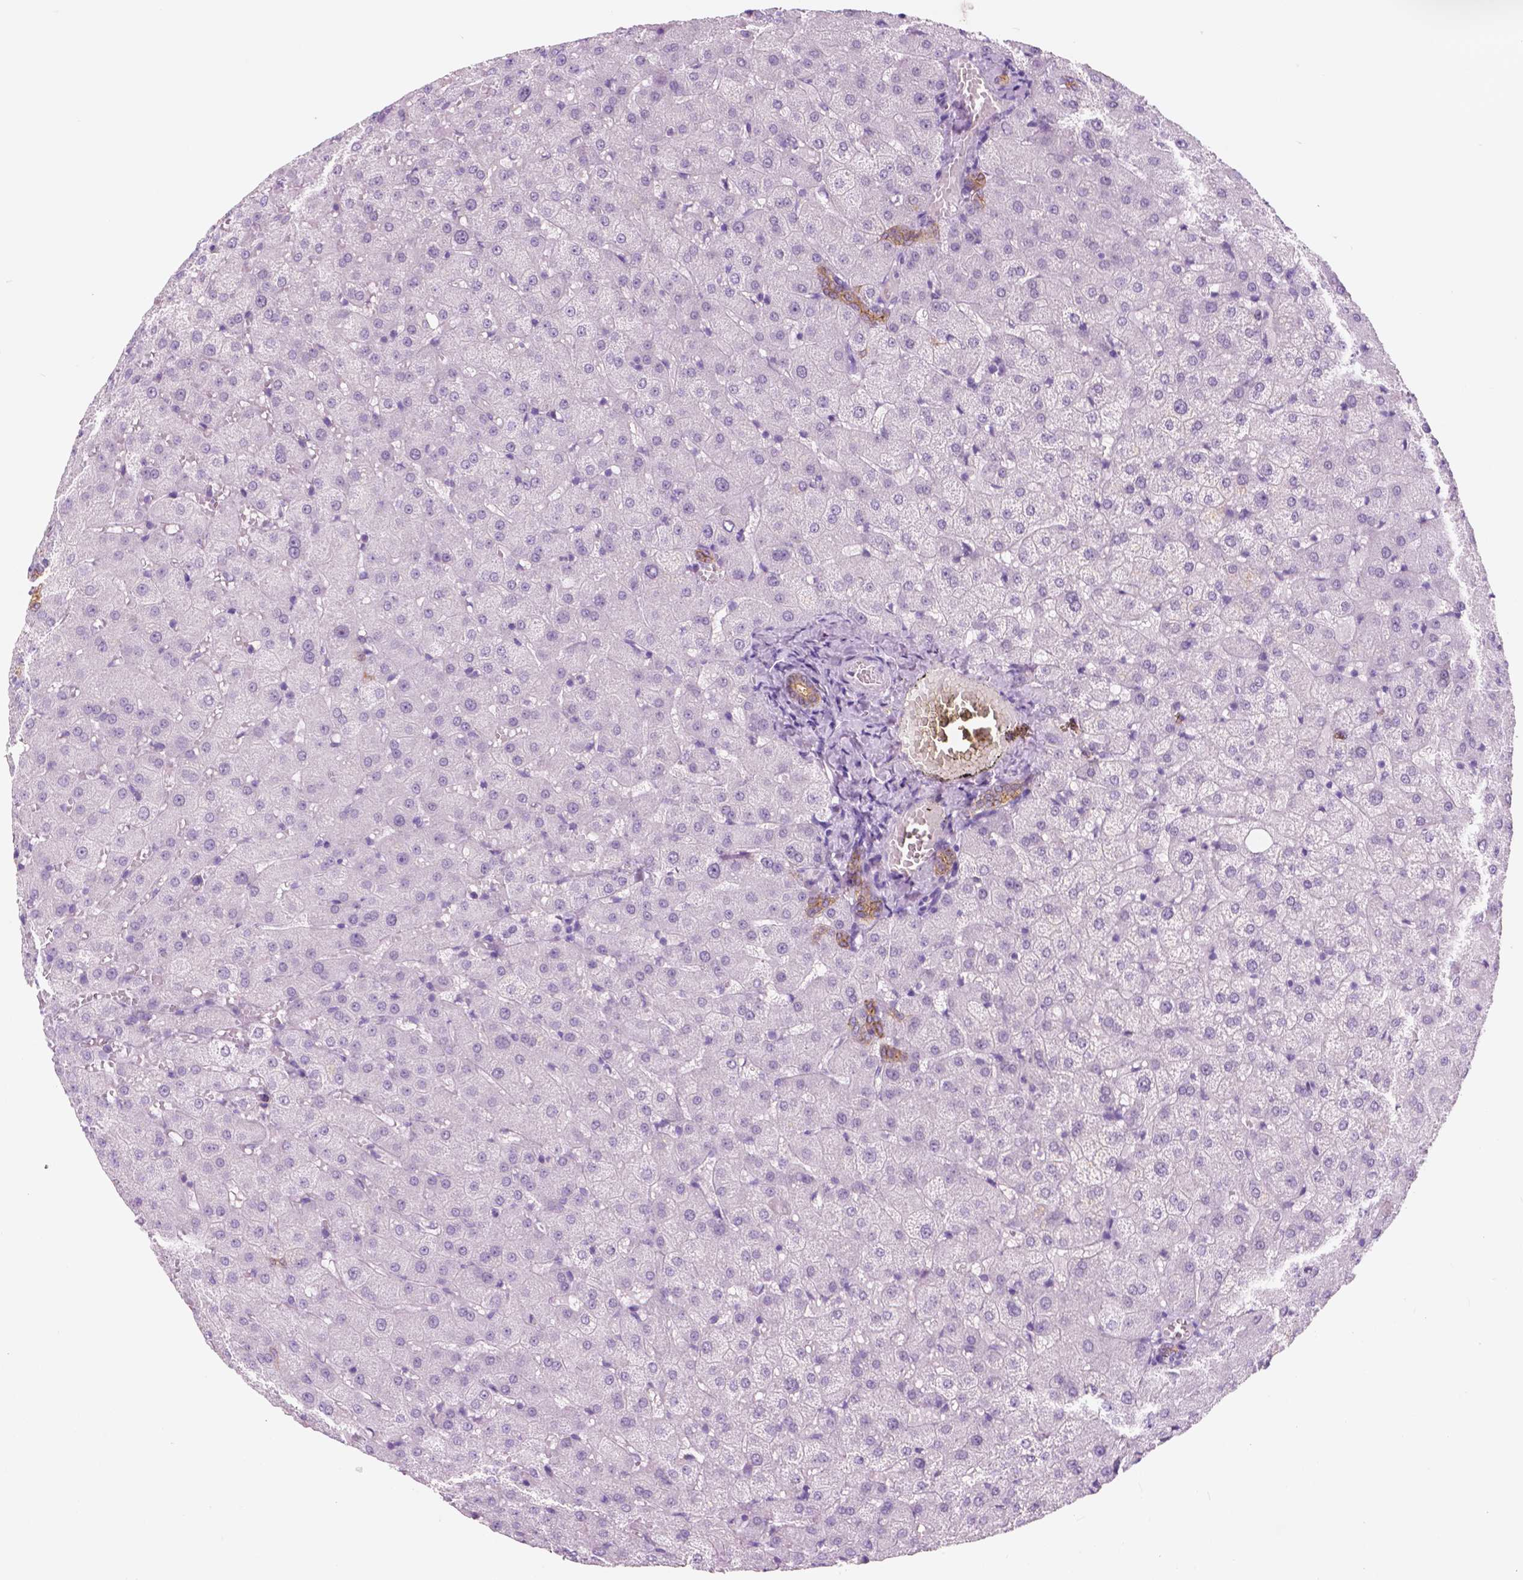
{"staining": {"intensity": "weak", "quantity": ">75%", "location": "cytoplasmic/membranous"}, "tissue": "liver", "cell_type": "Cholangiocytes", "image_type": "normal", "snomed": [{"axis": "morphology", "description": "Normal tissue, NOS"}, {"axis": "topography", "description": "Liver"}], "caption": "Liver stained with DAB IHC exhibits low levels of weak cytoplasmic/membranous staining in about >75% of cholangiocytes. The protein of interest is stained brown, and the nuclei are stained in blue (DAB (3,3'-diaminobenzidine) IHC with brightfield microscopy, high magnification).", "gene": "CUZD1", "patient": {"sex": "female", "age": 50}}